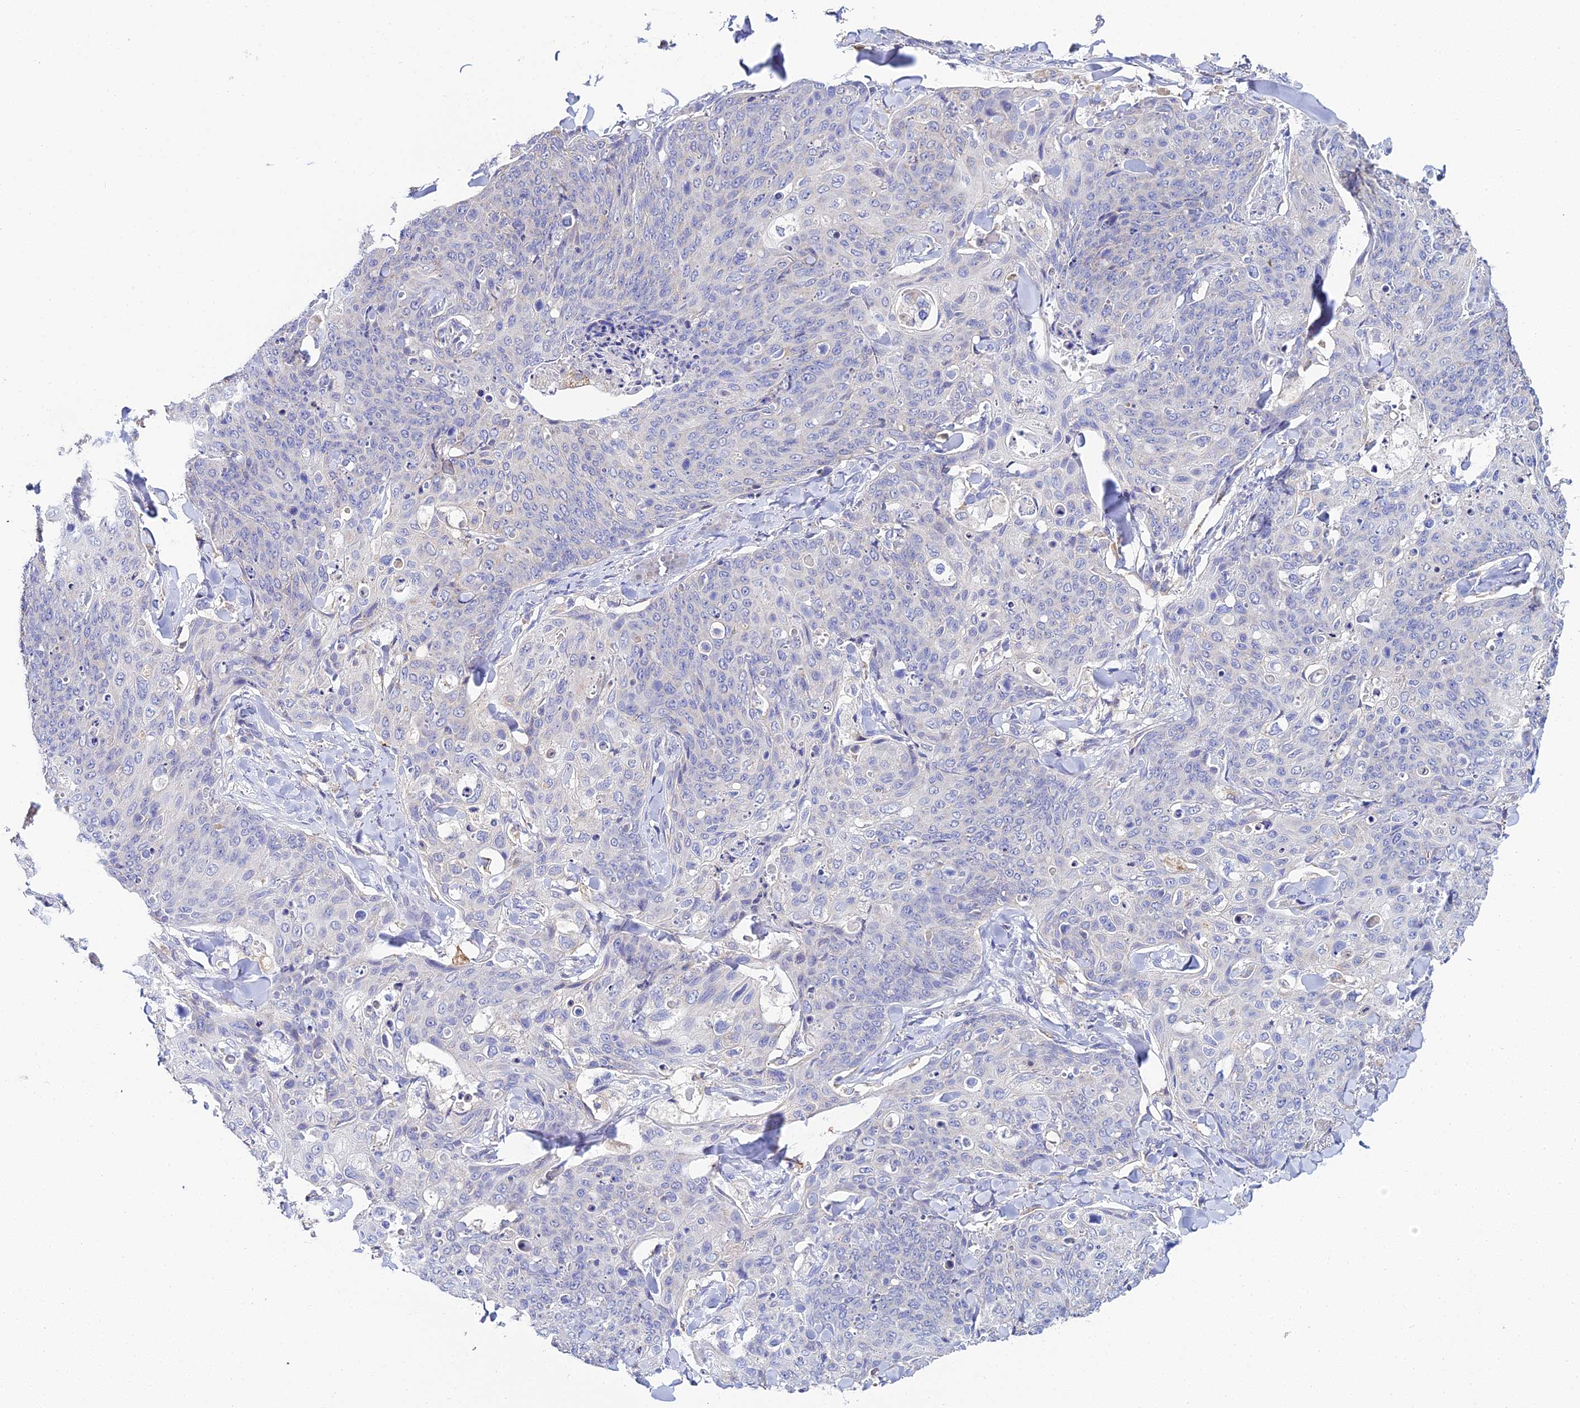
{"staining": {"intensity": "negative", "quantity": "none", "location": "none"}, "tissue": "skin cancer", "cell_type": "Tumor cells", "image_type": "cancer", "snomed": [{"axis": "morphology", "description": "Squamous cell carcinoma, NOS"}, {"axis": "topography", "description": "Skin"}, {"axis": "topography", "description": "Vulva"}], "caption": "Skin squamous cell carcinoma was stained to show a protein in brown. There is no significant positivity in tumor cells. The staining was performed using DAB to visualize the protein expression in brown, while the nuclei were stained in blue with hematoxylin (Magnification: 20x).", "gene": "ZXDA", "patient": {"sex": "female", "age": 85}}